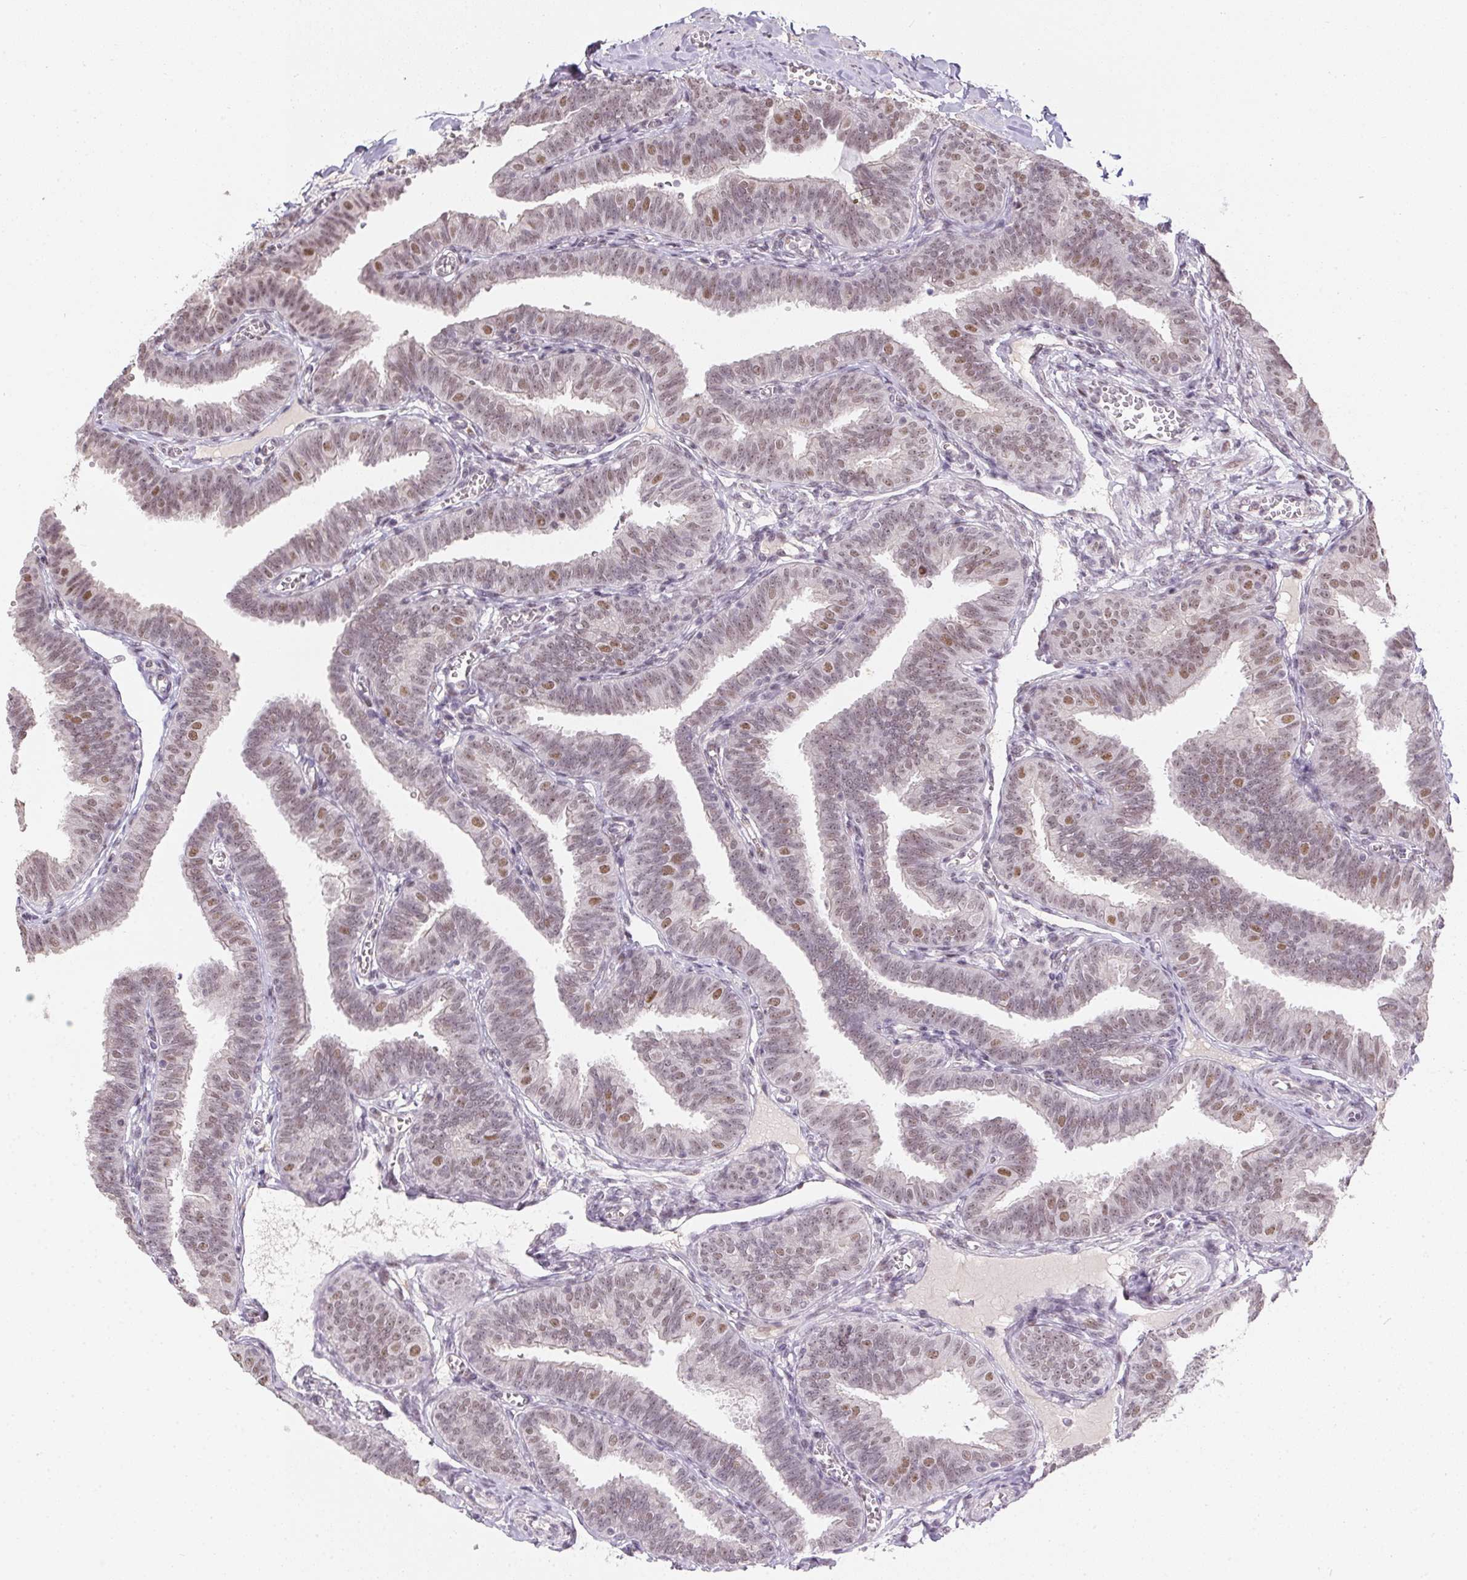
{"staining": {"intensity": "moderate", "quantity": "25%-75%", "location": "nuclear"}, "tissue": "fallopian tube", "cell_type": "Glandular cells", "image_type": "normal", "snomed": [{"axis": "morphology", "description": "Normal tissue, NOS"}, {"axis": "topography", "description": "Fallopian tube"}], "caption": "Immunohistochemistry (IHC) micrograph of benign fallopian tube stained for a protein (brown), which shows medium levels of moderate nuclear expression in approximately 25%-75% of glandular cells.", "gene": "KDM4D", "patient": {"sex": "female", "age": 25}}